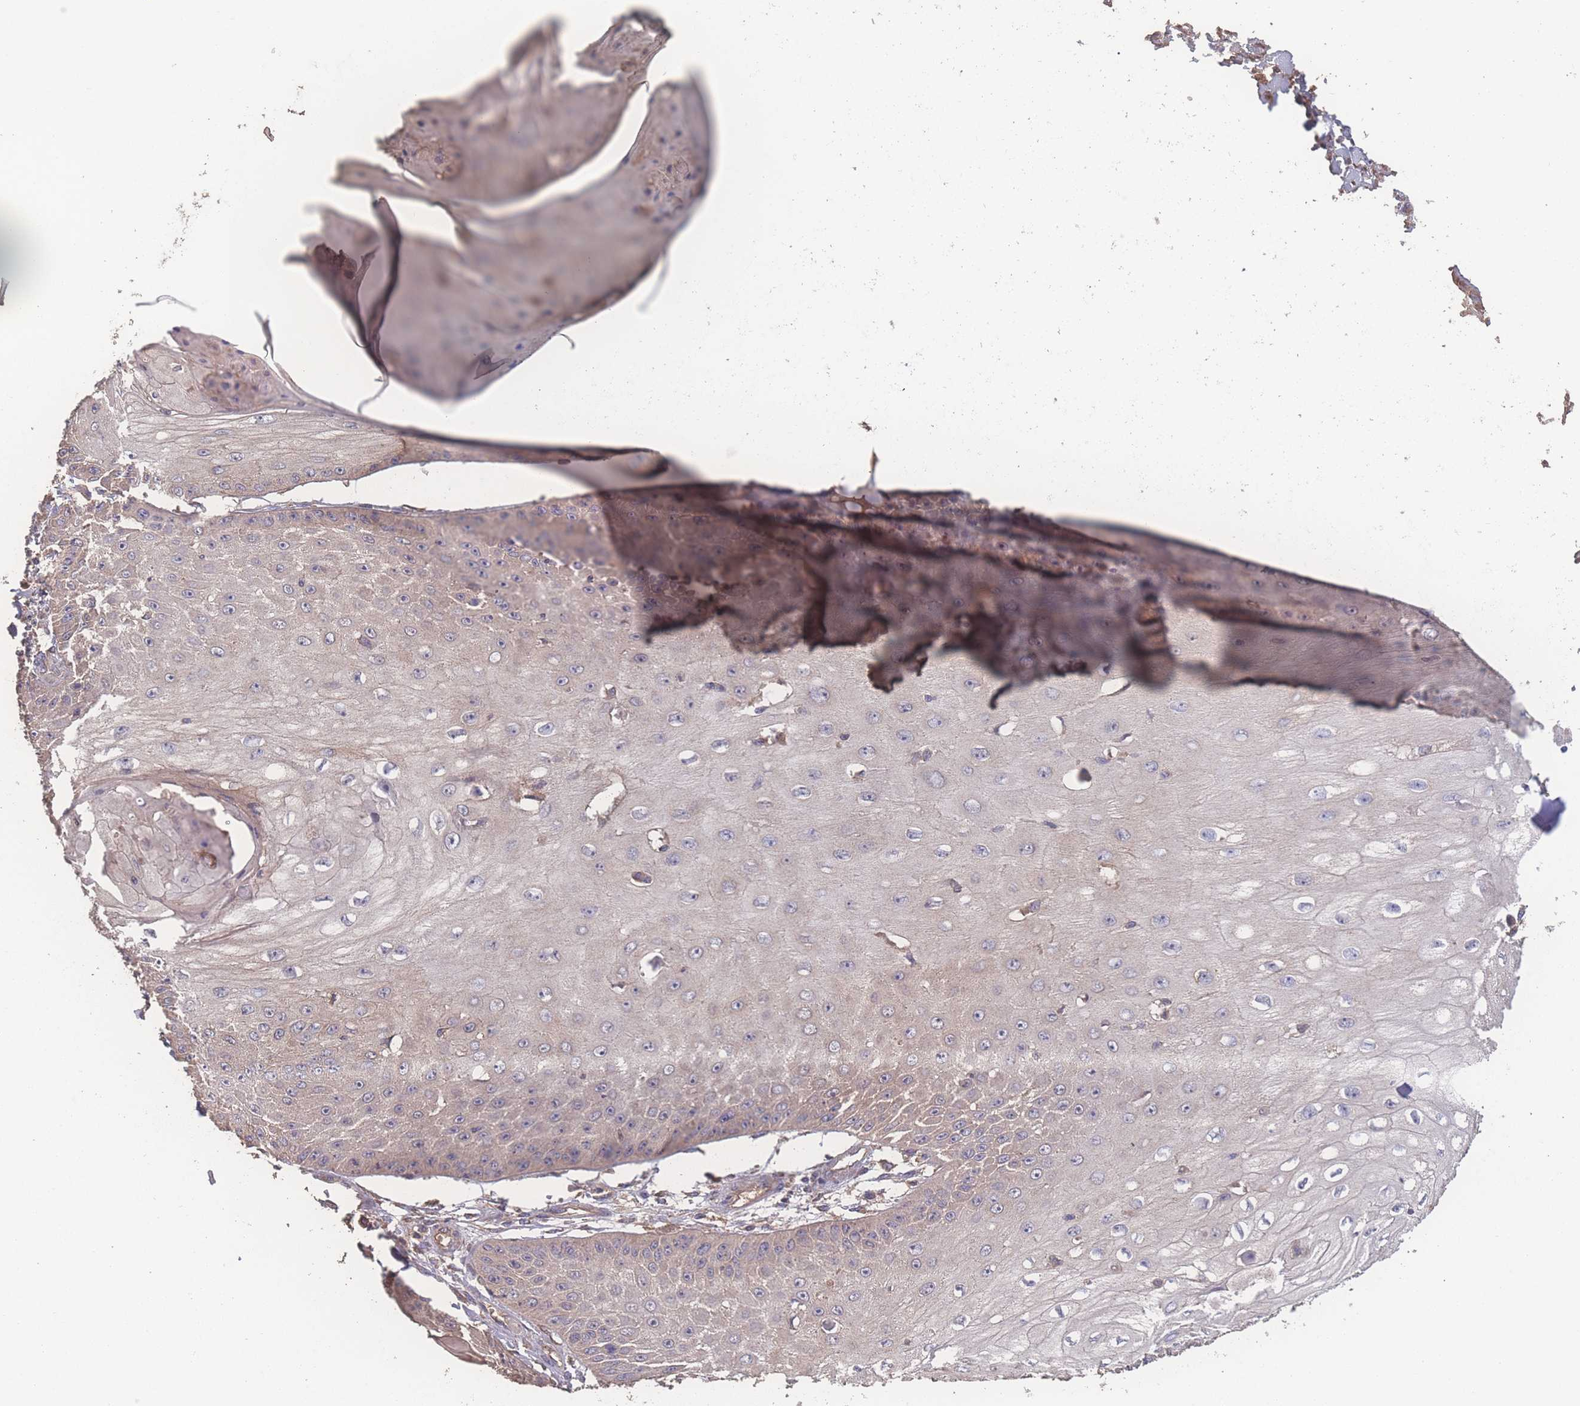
{"staining": {"intensity": "weak", "quantity": "<25%", "location": "cytoplasmic/membranous"}, "tissue": "skin cancer", "cell_type": "Tumor cells", "image_type": "cancer", "snomed": [{"axis": "morphology", "description": "Squamous cell carcinoma, NOS"}, {"axis": "topography", "description": "Skin"}], "caption": "DAB (3,3'-diaminobenzidine) immunohistochemical staining of human squamous cell carcinoma (skin) shows no significant expression in tumor cells. (Brightfield microscopy of DAB (3,3'-diaminobenzidine) IHC at high magnification).", "gene": "ATXN10", "patient": {"sex": "male", "age": 70}}